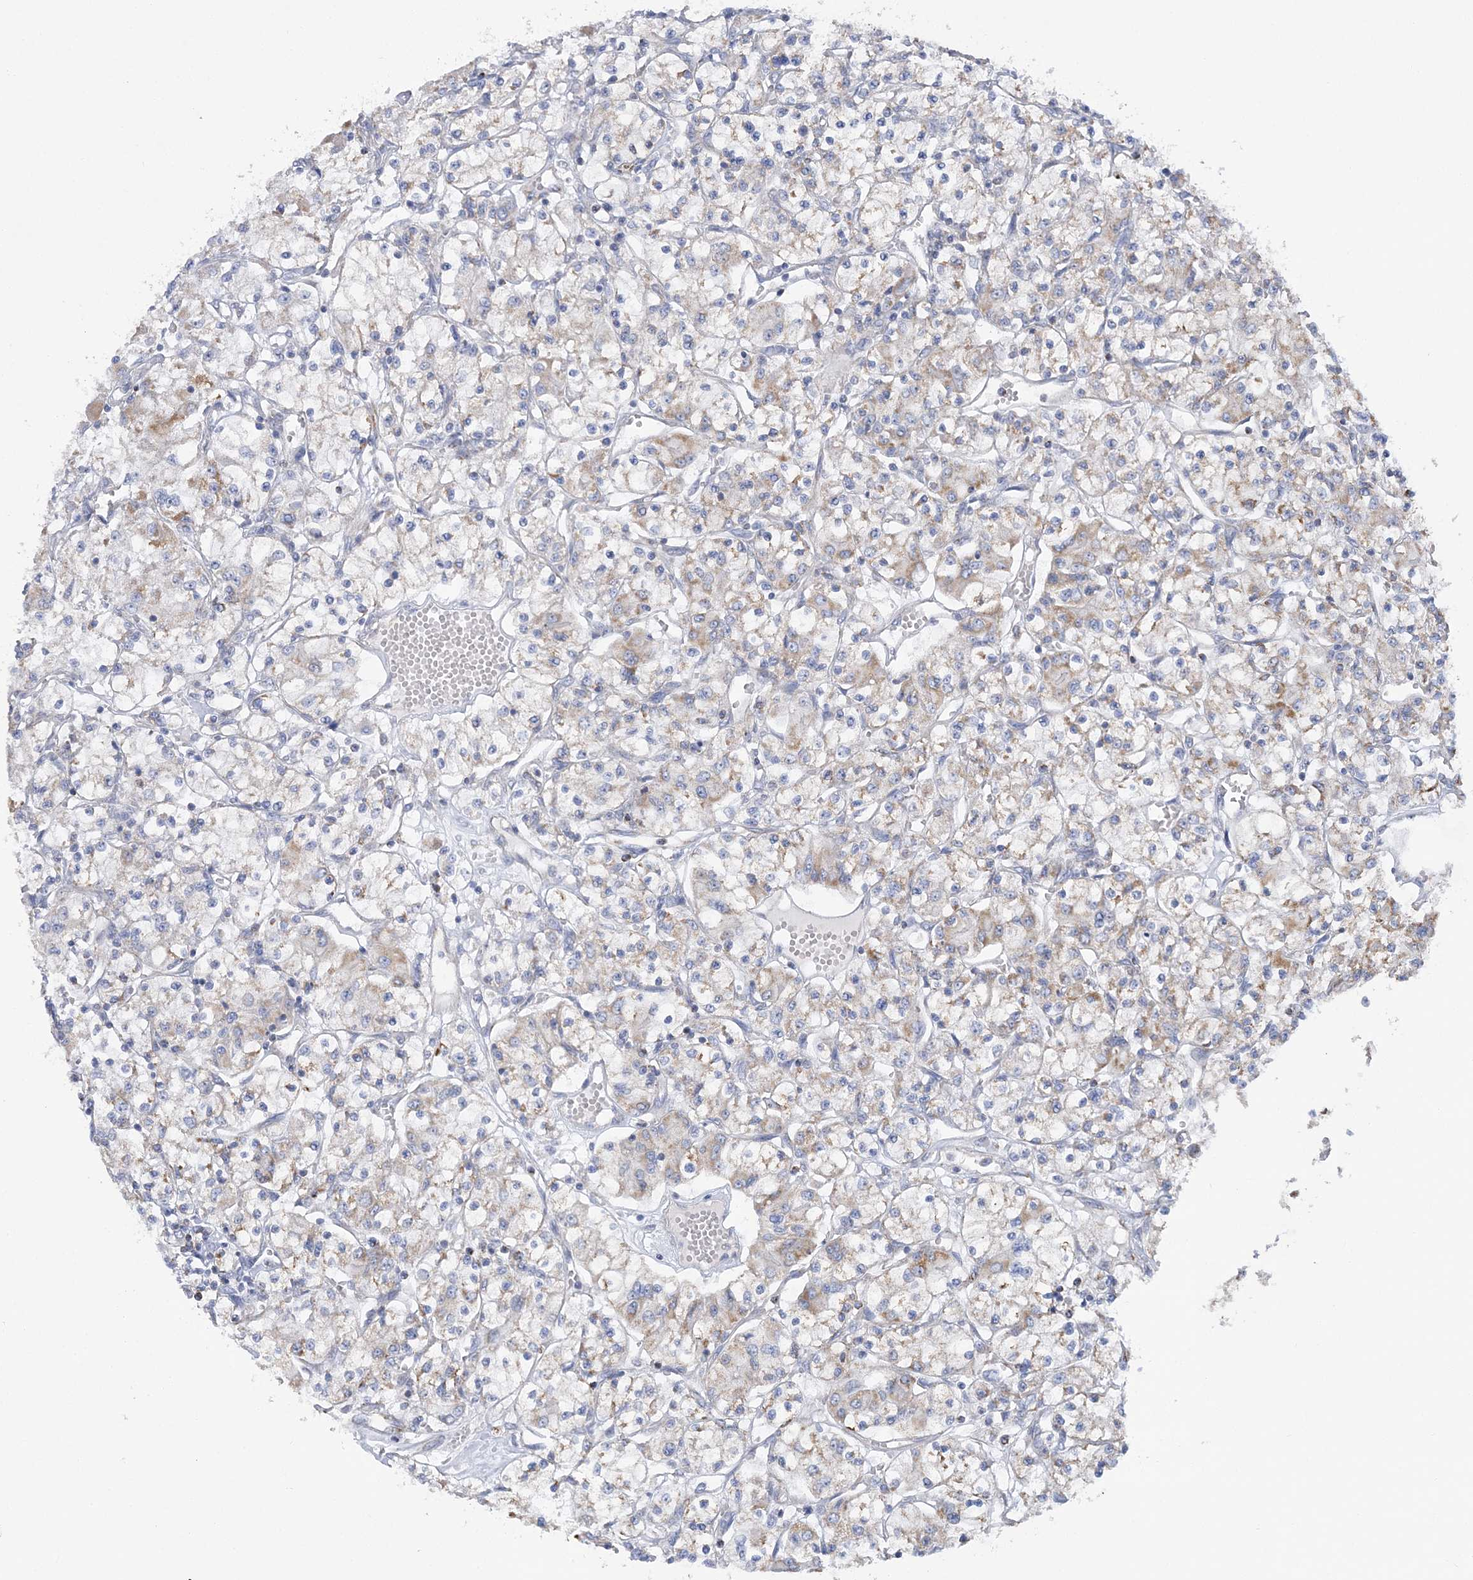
{"staining": {"intensity": "moderate", "quantity": "<25%", "location": "cytoplasmic/membranous"}, "tissue": "renal cancer", "cell_type": "Tumor cells", "image_type": "cancer", "snomed": [{"axis": "morphology", "description": "Adenocarcinoma, NOS"}, {"axis": "topography", "description": "Kidney"}], "caption": "This is a histology image of immunohistochemistry (IHC) staining of renal cancer, which shows moderate staining in the cytoplasmic/membranous of tumor cells.", "gene": "MMADHC", "patient": {"sex": "female", "age": 59}}